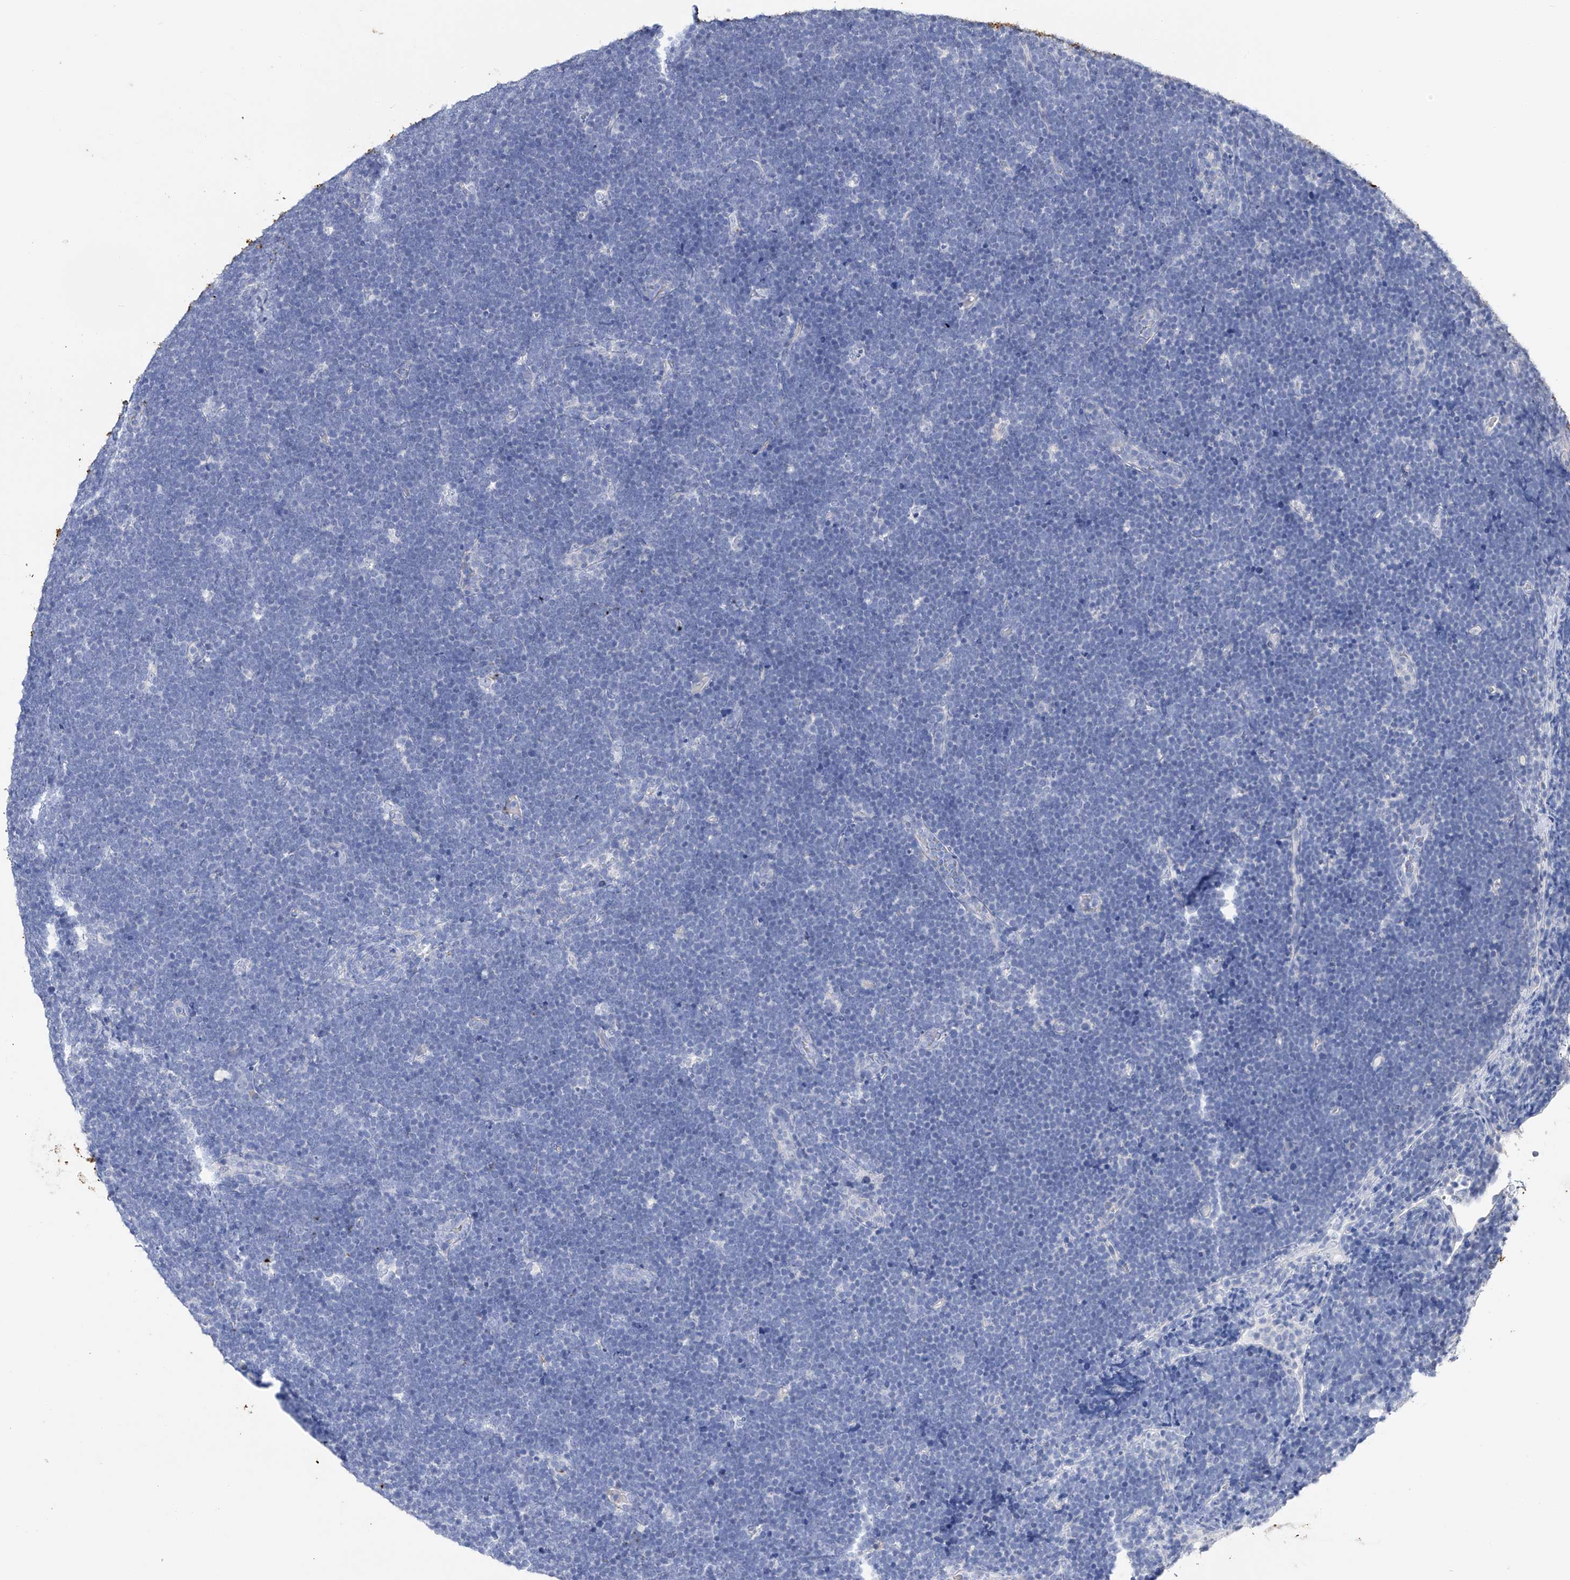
{"staining": {"intensity": "negative", "quantity": "none", "location": "none"}, "tissue": "lymphoma", "cell_type": "Tumor cells", "image_type": "cancer", "snomed": [{"axis": "morphology", "description": "Malignant lymphoma, non-Hodgkin's type, High grade"}, {"axis": "topography", "description": "Lymph node"}], "caption": "High power microscopy image of an immunohistochemistry (IHC) image of malignant lymphoma, non-Hodgkin's type (high-grade), revealing no significant positivity in tumor cells. (IHC, brightfield microscopy, high magnification).", "gene": "ADRA1A", "patient": {"sex": "male", "age": 13}}